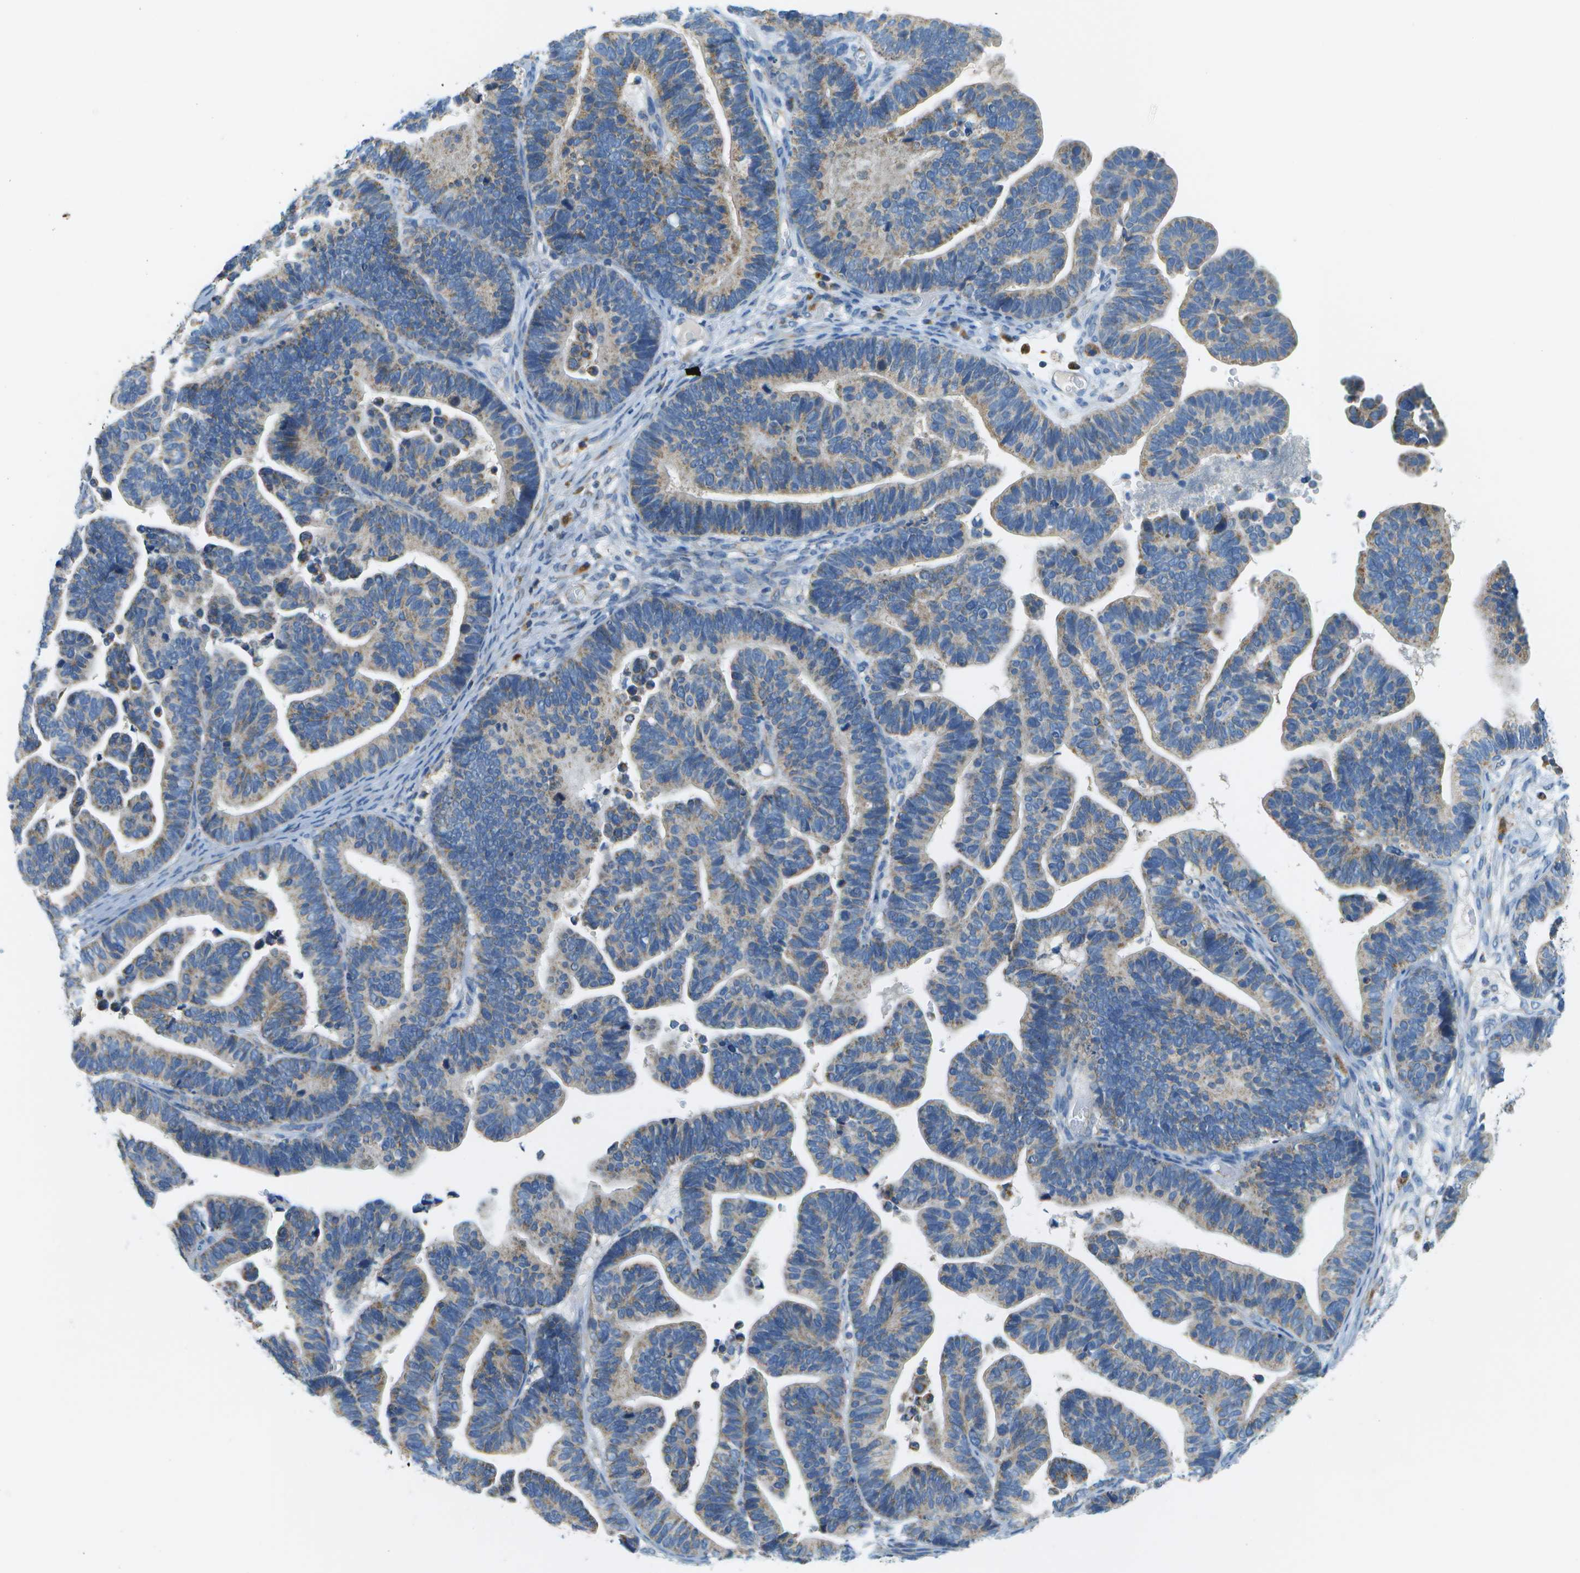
{"staining": {"intensity": "weak", "quantity": "25%-75%", "location": "cytoplasmic/membranous"}, "tissue": "ovarian cancer", "cell_type": "Tumor cells", "image_type": "cancer", "snomed": [{"axis": "morphology", "description": "Cystadenocarcinoma, serous, NOS"}, {"axis": "topography", "description": "Ovary"}], "caption": "A brown stain labels weak cytoplasmic/membranous expression of a protein in ovarian serous cystadenocarcinoma tumor cells.", "gene": "PTGIS", "patient": {"sex": "female", "age": 56}}